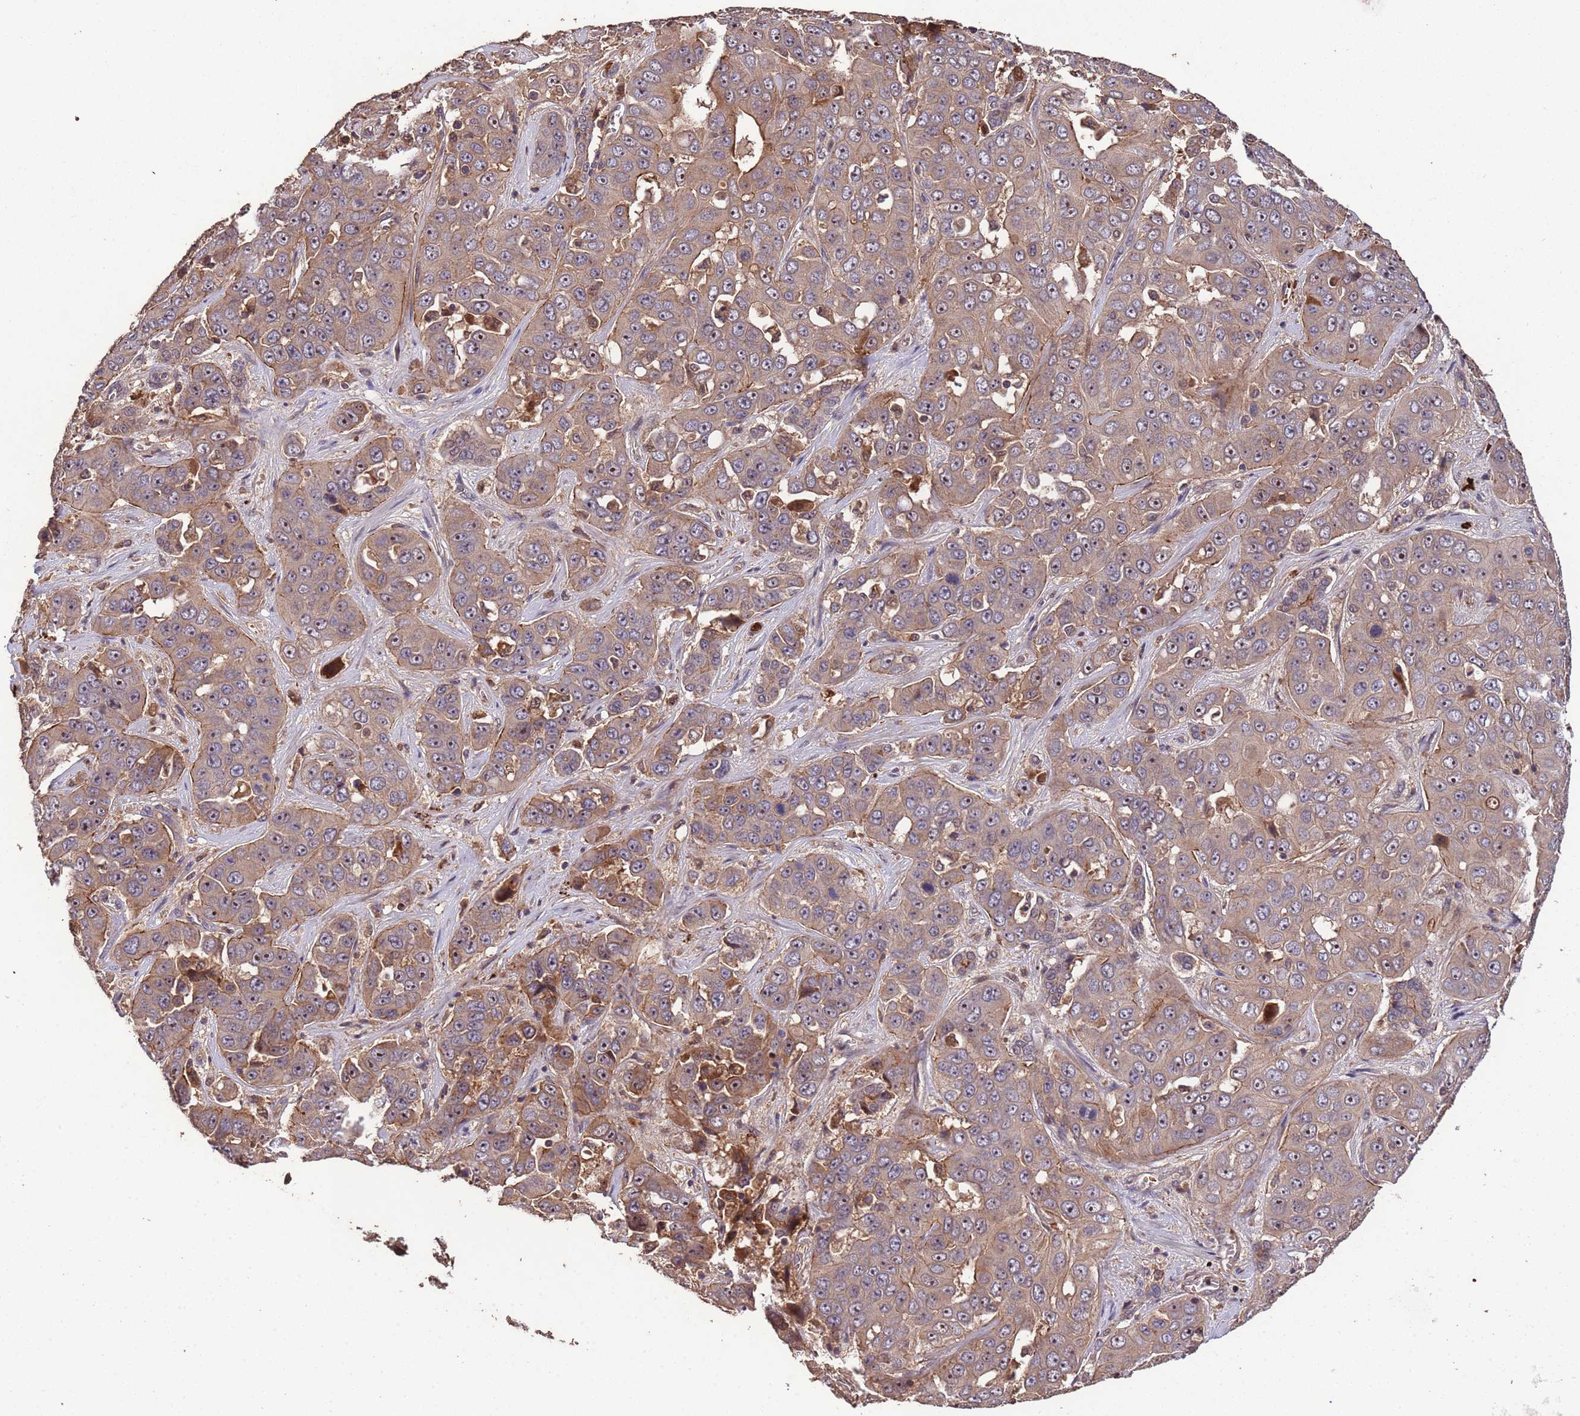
{"staining": {"intensity": "moderate", "quantity": "25%-75%", "location": "cytoplasmic/membranous"}, "tissue": "liver cancer", "cell_type": "Tumor cells", "image_type": "cancer", "snomed": [{"axis": "morphology", "description": "Cholangiocarcinoma"}, {"axis": "topography", "description": "Liver"}], "caption": "A micrograph showing moderate cytoplasmic/membranous positivity in about 25%-75% of tumor cells in cholangiocarcinoma (liver), as visualized by brown immunohistochemical staining.", "gene": "CCDC184", "patient": {"sex": "female", "age": 52}}